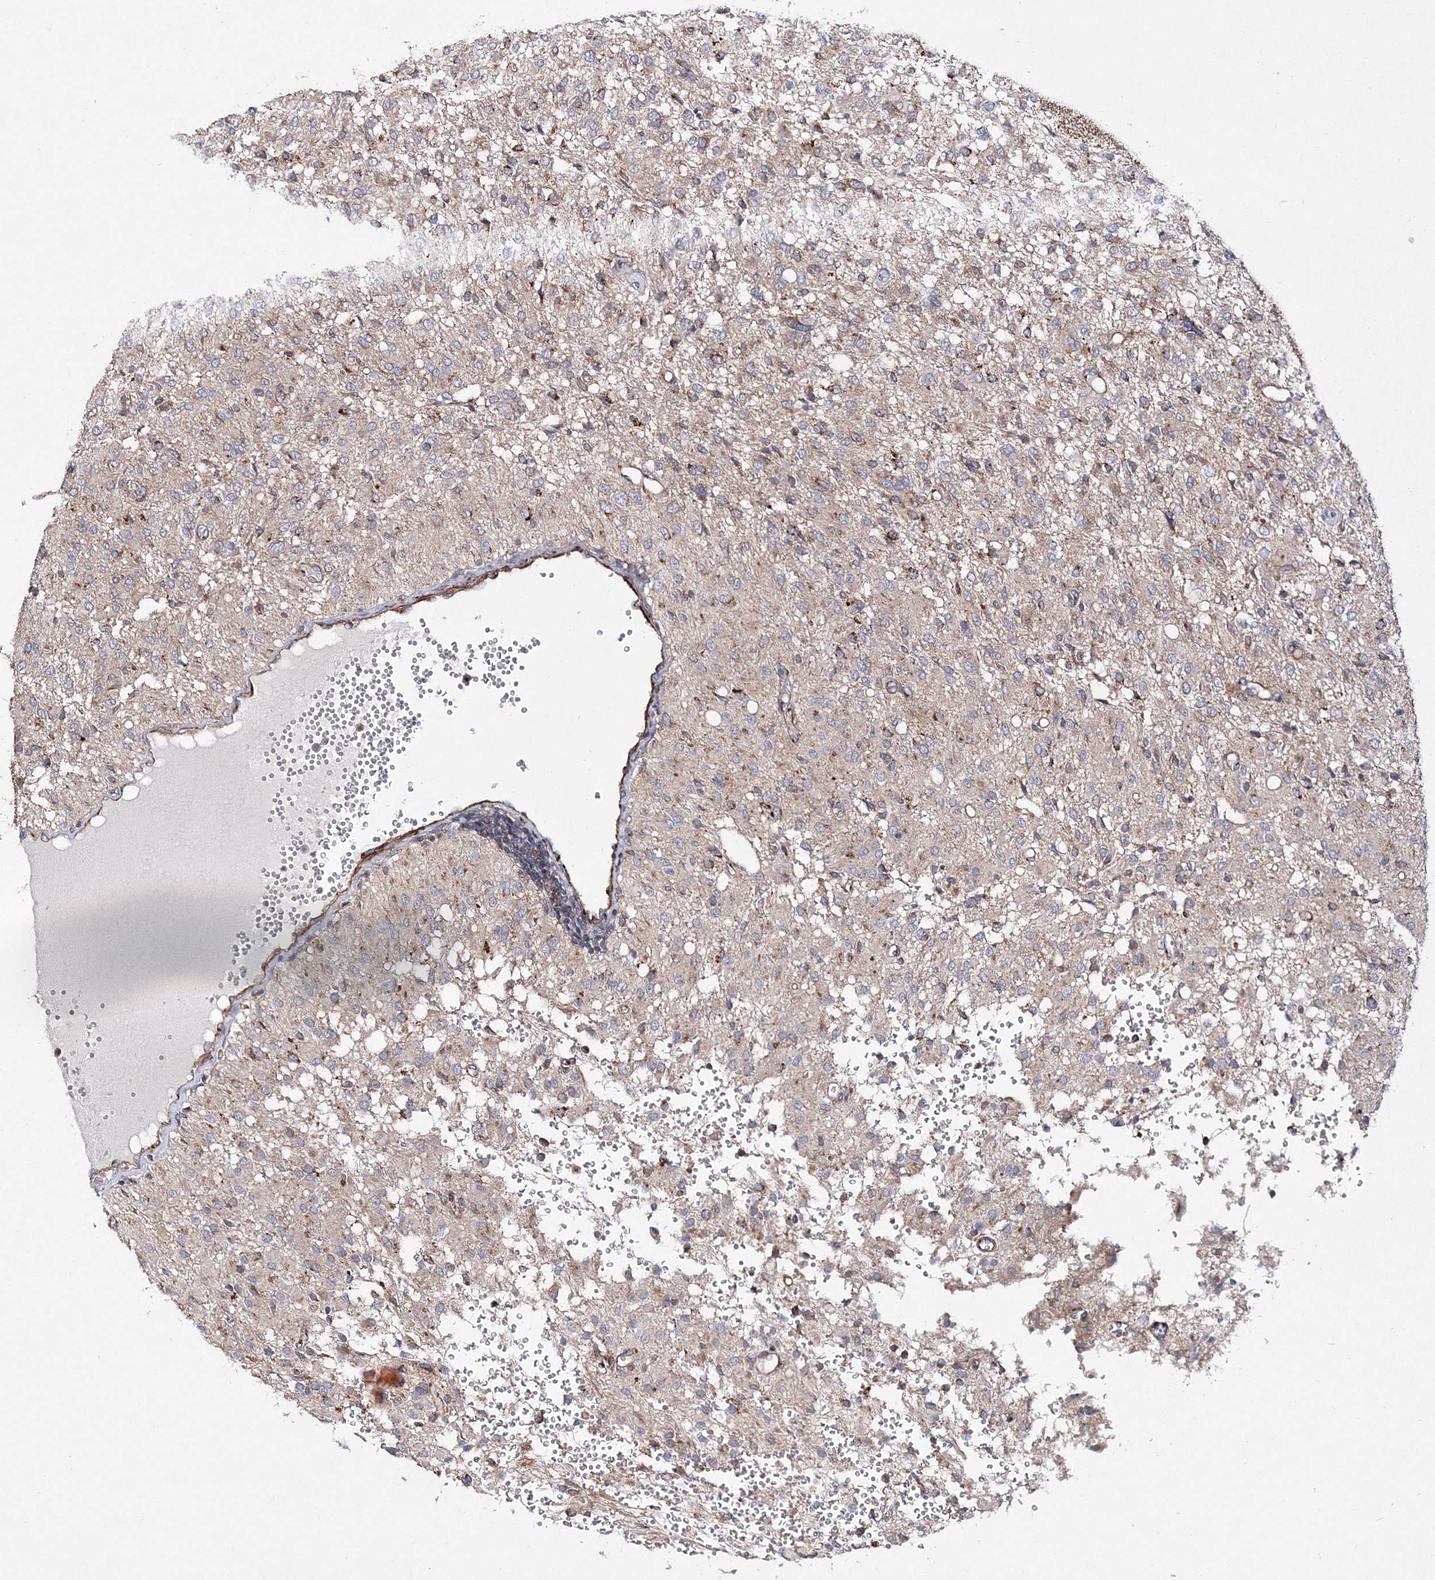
{"staining": {"intensity": "negative", "quantity": "none", "location": "none"}, "tissue": "glioma", "cell_type": "Tumor cells", "image_type": "cancer", "snomed": [{"axis": "morphology", "description": "Glioma, malignant, High grade"}, {"axis": "topography", "description": "Brain"}], "caption": "Immunohistochemistry photomicrograph of neoplastic tissue: human malignant glioma (high-grade) stained with DAB shows no significant protein expression in tumor cells. (DAB immunohistochemistry, high magnification).", "gene": "DNAJC13", "patient": {"sex": "female", "age": 59}}